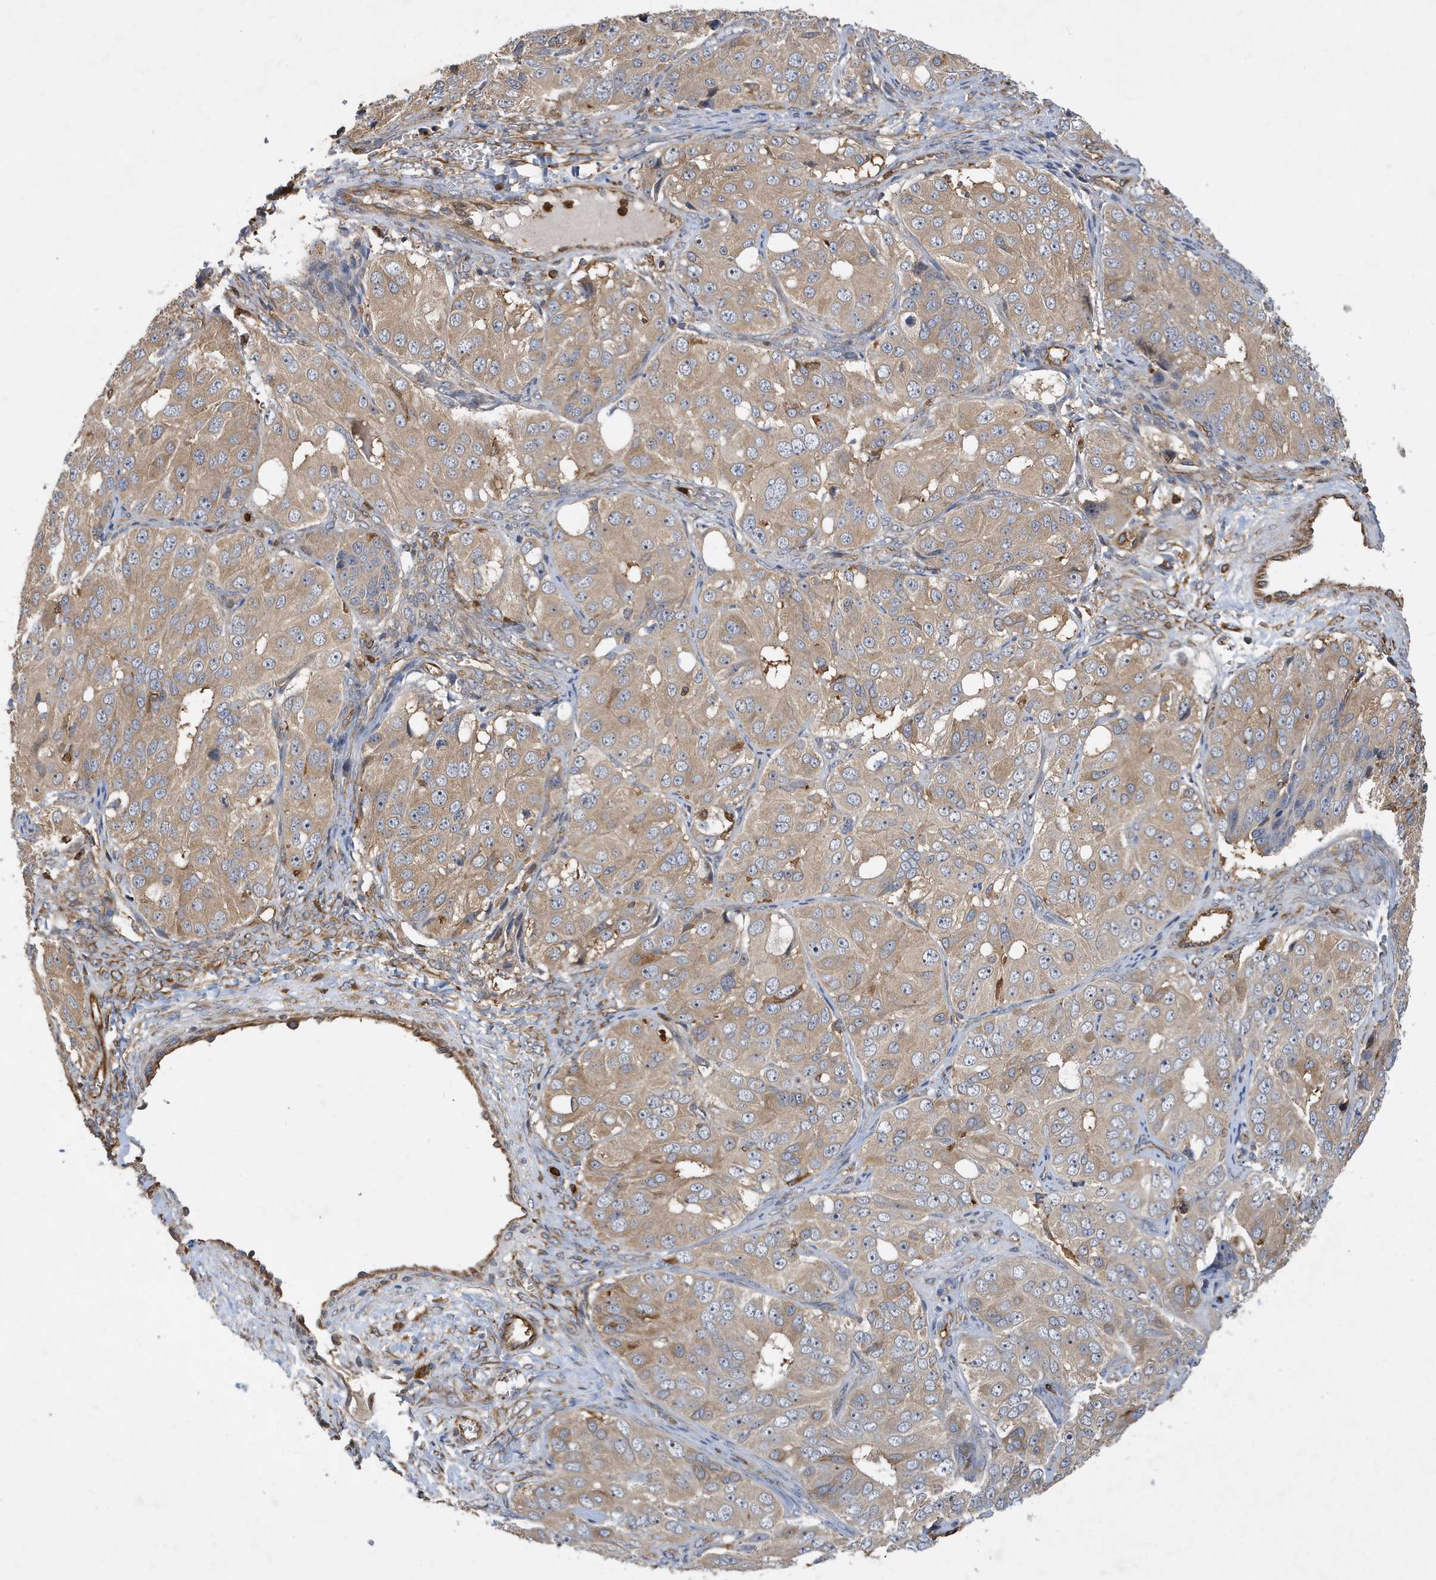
{"staining": {"intensity": "moderate", "quantity": ">75%", "location": "cytoplasmic/membranous"}, "tissue": "ovarian cancer", "cell_type": "Tumor cells", "image_type": "cancer", "snomed": [{"axis": "morphology", "description": "Carcinoma, endometroid"}, {"axis": "topography", "description": "Ovary"}], "caption": "Immunohistochemical staining of endometroid carcinoma (ovarian) shows moderate cytoplasmic/membranous protein expression in approximately >75% of tumor cells.", "gene": "LAPTM4A", "patient": {"sex": "female", "age": 51}}